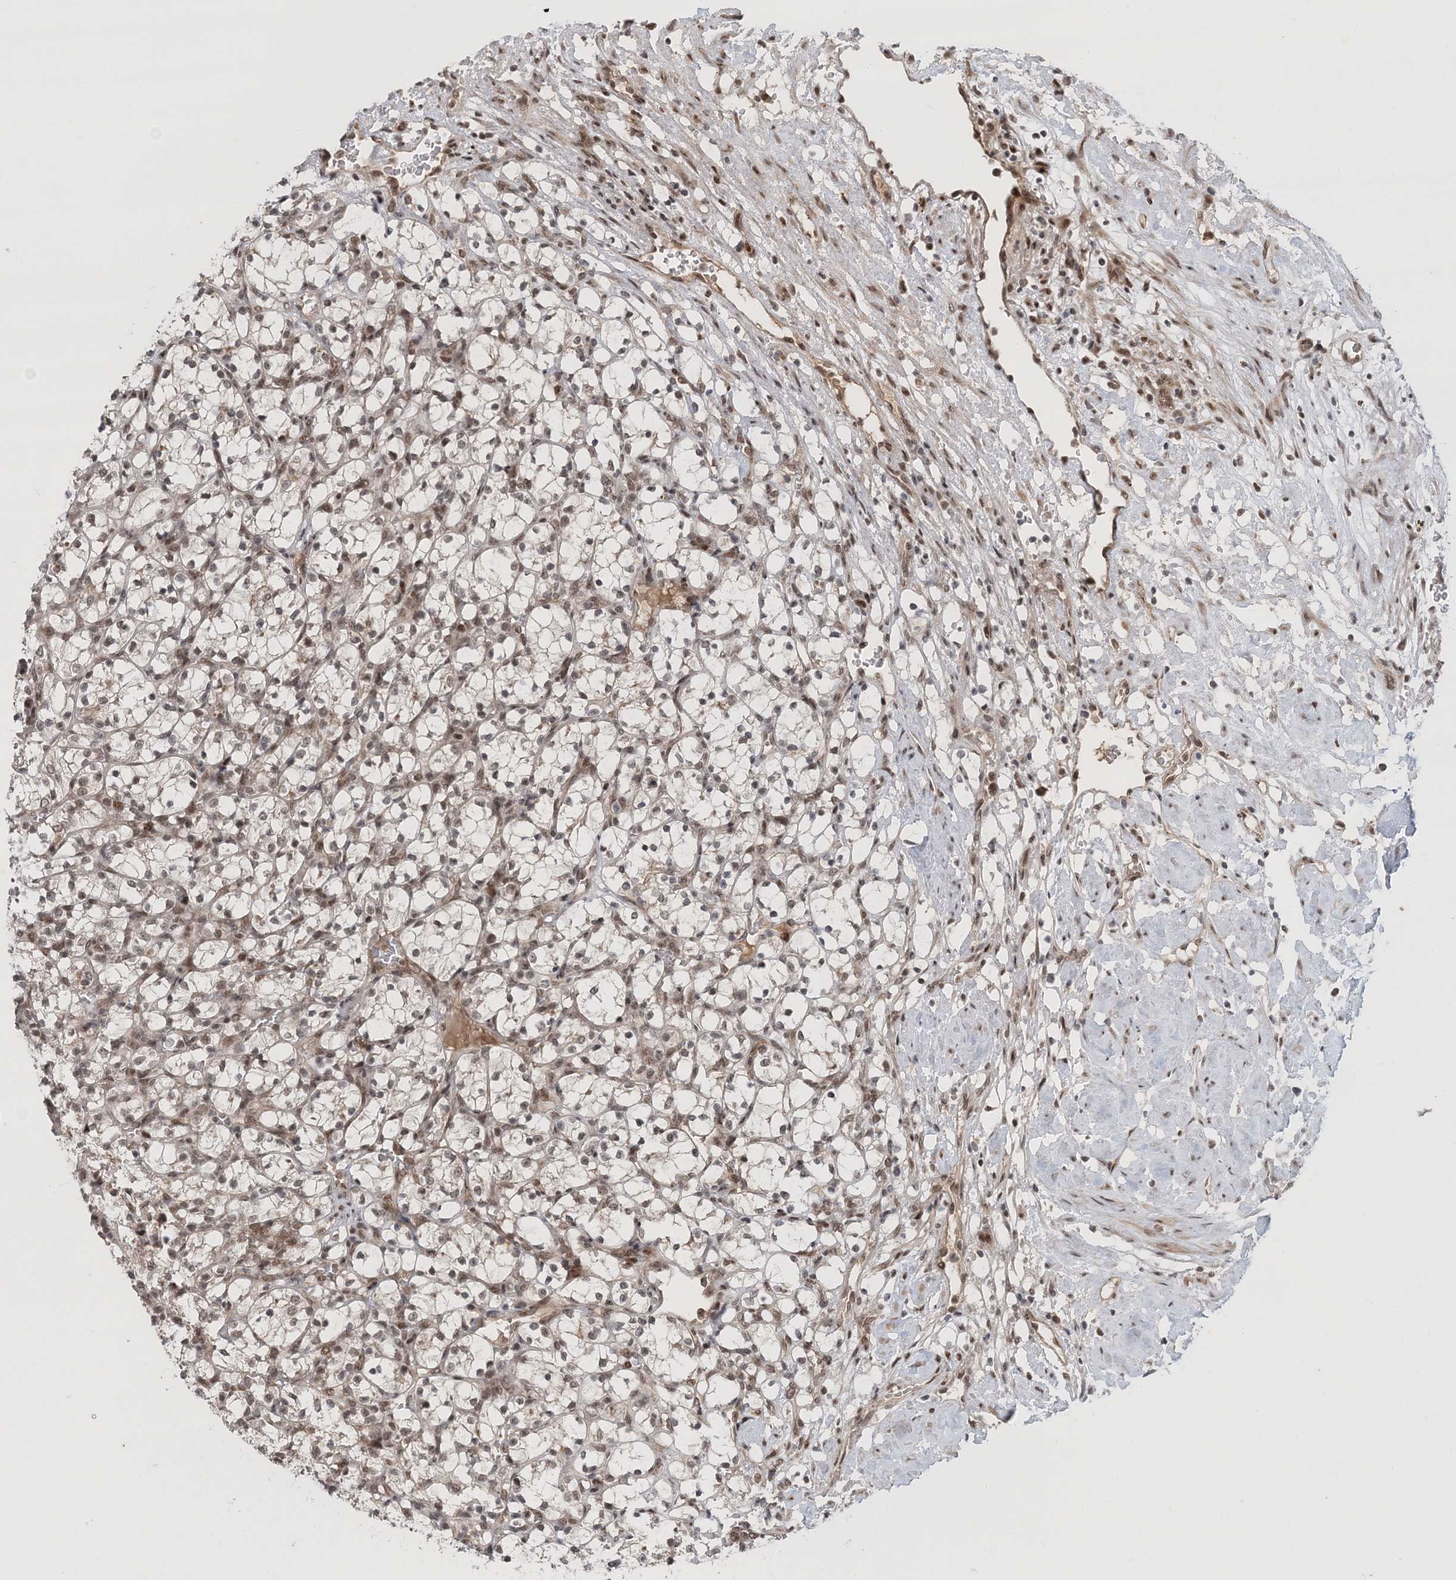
{"staining": {"intensity": "weak", "quantity": "<25%", "location": "nuclear"}, "tissue": "renal cancer", "cell_type": "Tumor cells", "image_type": "cancer", "snomed": [{"axis": "morphology", "description": "Adenocarcinoma, NOS"}, {"axis": "topography", "description": "Kidney"}], "caption": "High power microscopy photomicrograph of an immunohistochemistry histopathology image of renal cancer (adenocarcinoma), revealing no significant positivity in tumor cells.", "gene": "NOA1", "patient": {"sex": "female", "age": 69}}